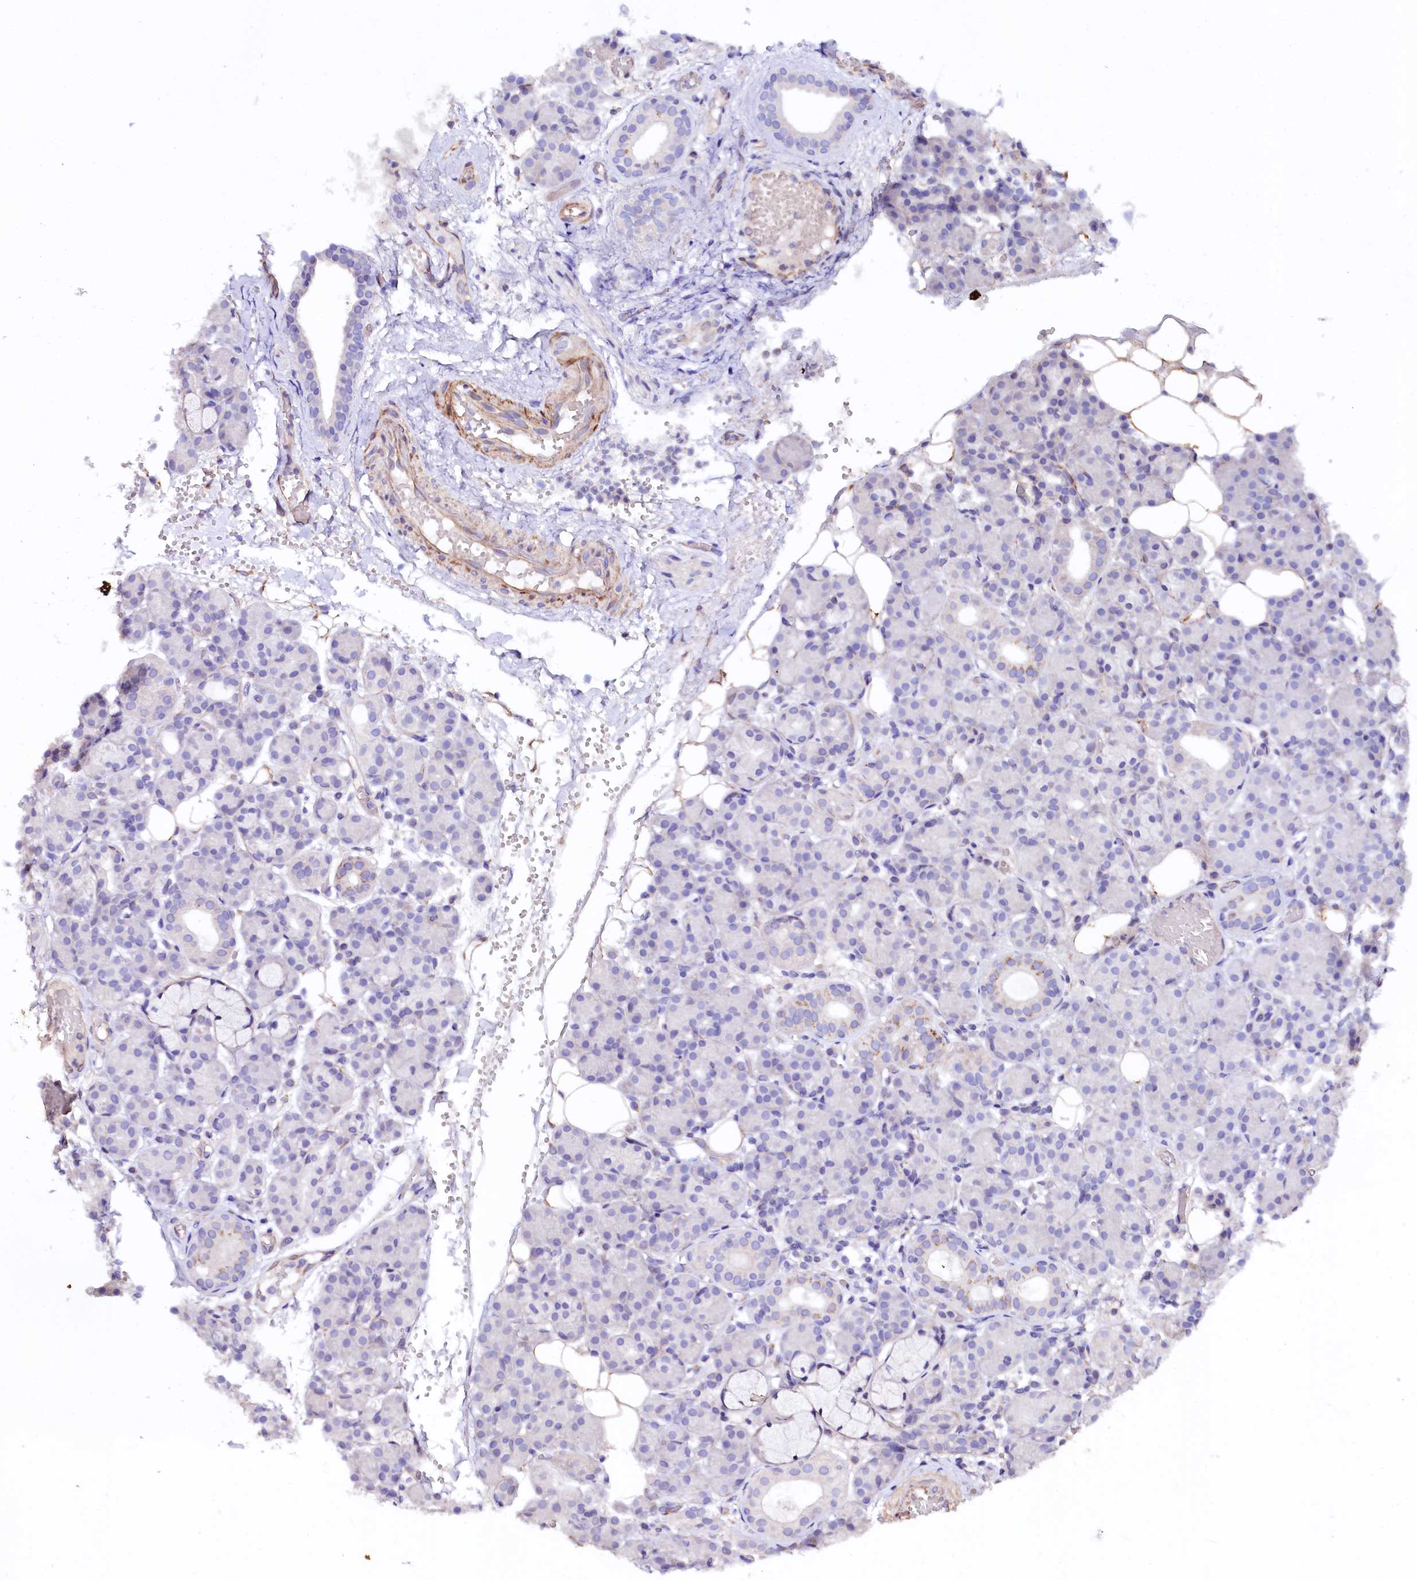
{"staining": {"intensity": "negative", "quantity": "none", "location": "none"}, "tissue": "salivary gland", "cell_type": "Glandular cells", "image_type": "normal", "snomed": [{"axis": "morphology", "description": "Normal tissue, NOS"}, {"axis": "topography", "description": "Salivary gland"}], "caption": "Salivary gland stained for a protein using immunohistochemistry shows no expression glandular cells.", "gene": "SLC7A1", "patient": {"sex": "male", "age": 63}}